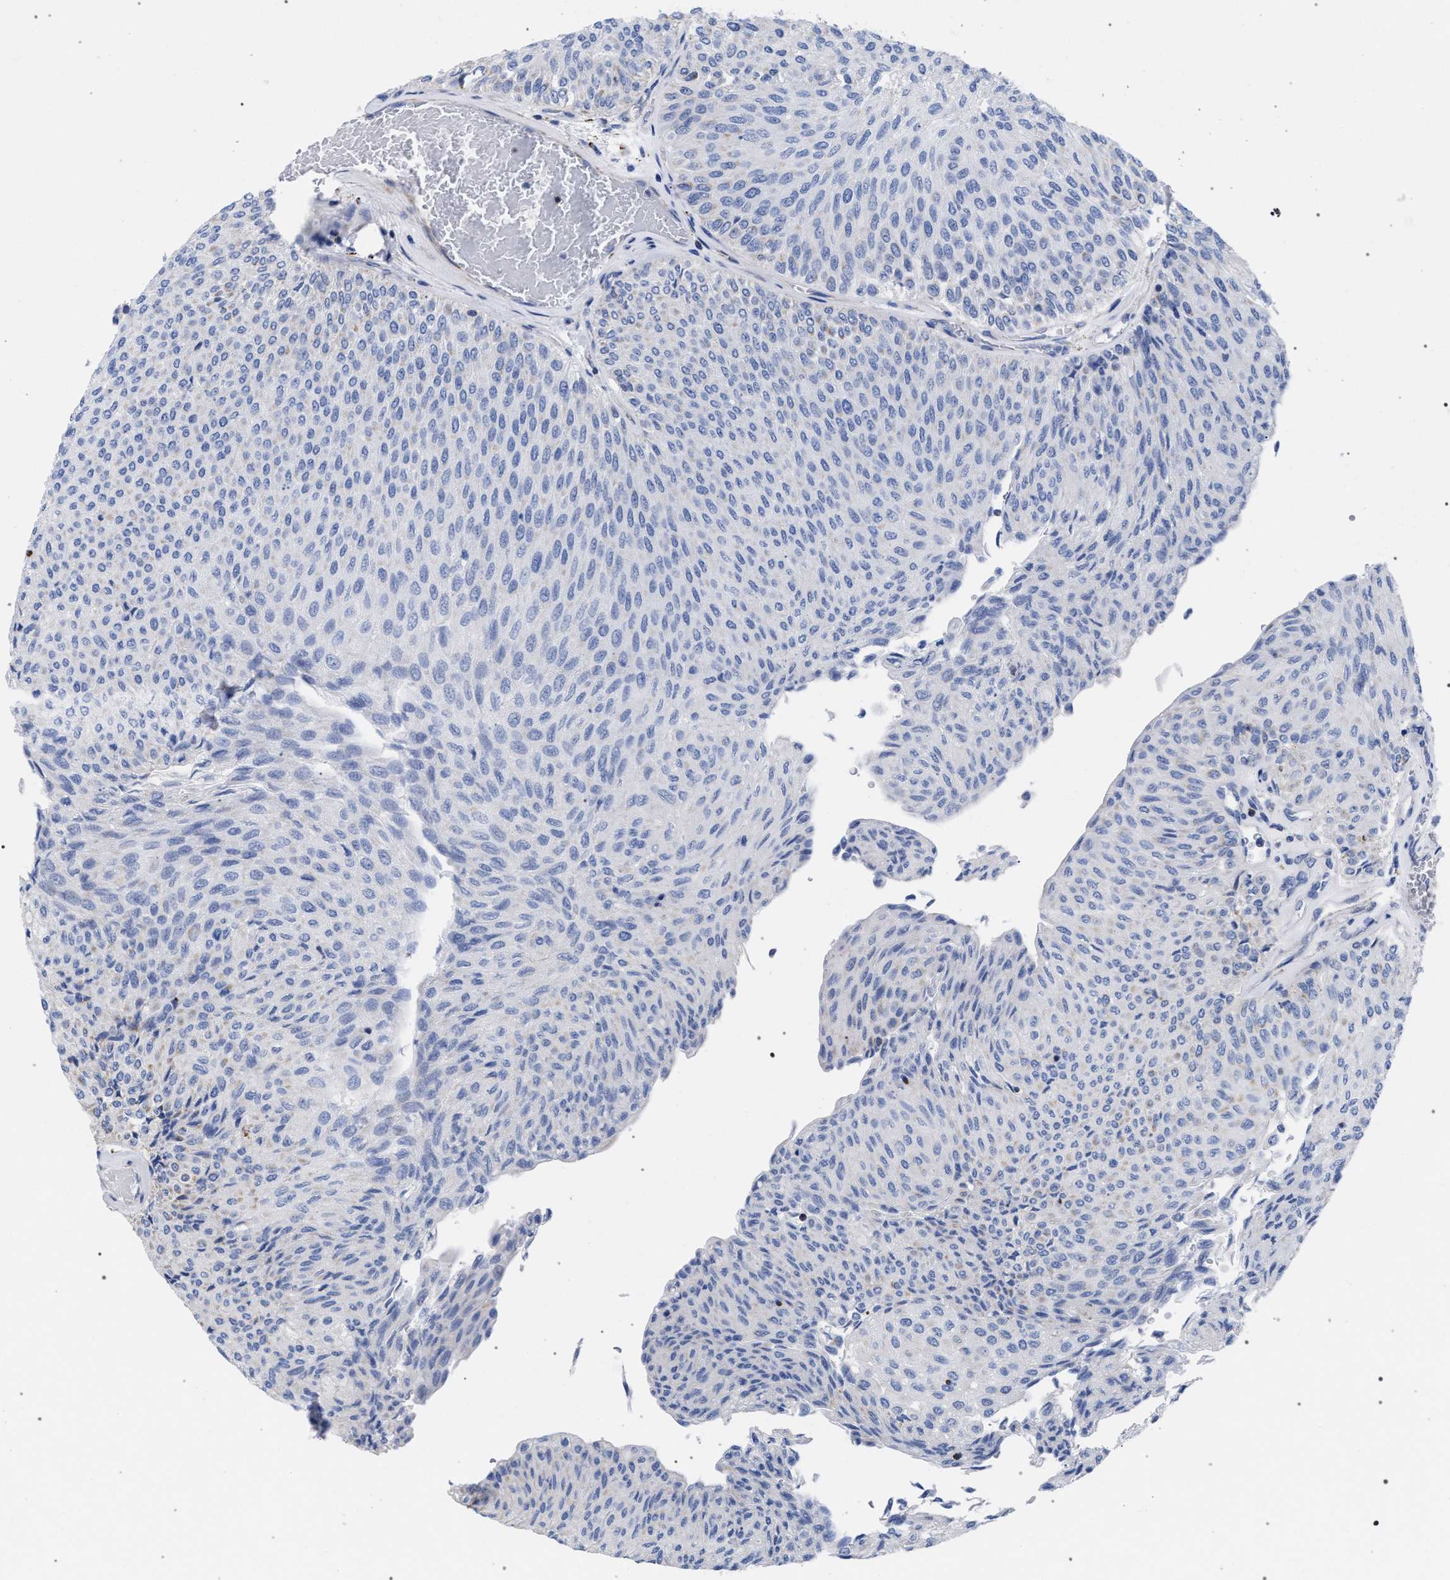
{"staining": {"intensity": "negative", "quantity": "none", "location": "none"}, "tissue": "urothelial cancer", "cell_type": "Tumor cells", "image_type": "cancer", "snomed": [{"axis": "morphology", "description": "Urothelial carcinoma, Low grade"}, {"axis": "topography", "description": "Urinary bladder"}], "caption": "This histopathology image is of urothelial cancer stained with immunohistochemistry to label a protein in brown with the nuclei are counter-stained blue. There is no staining in tumor cells.", "gene": "ACADS", "patient": {"sex": "male", "age": 78}}